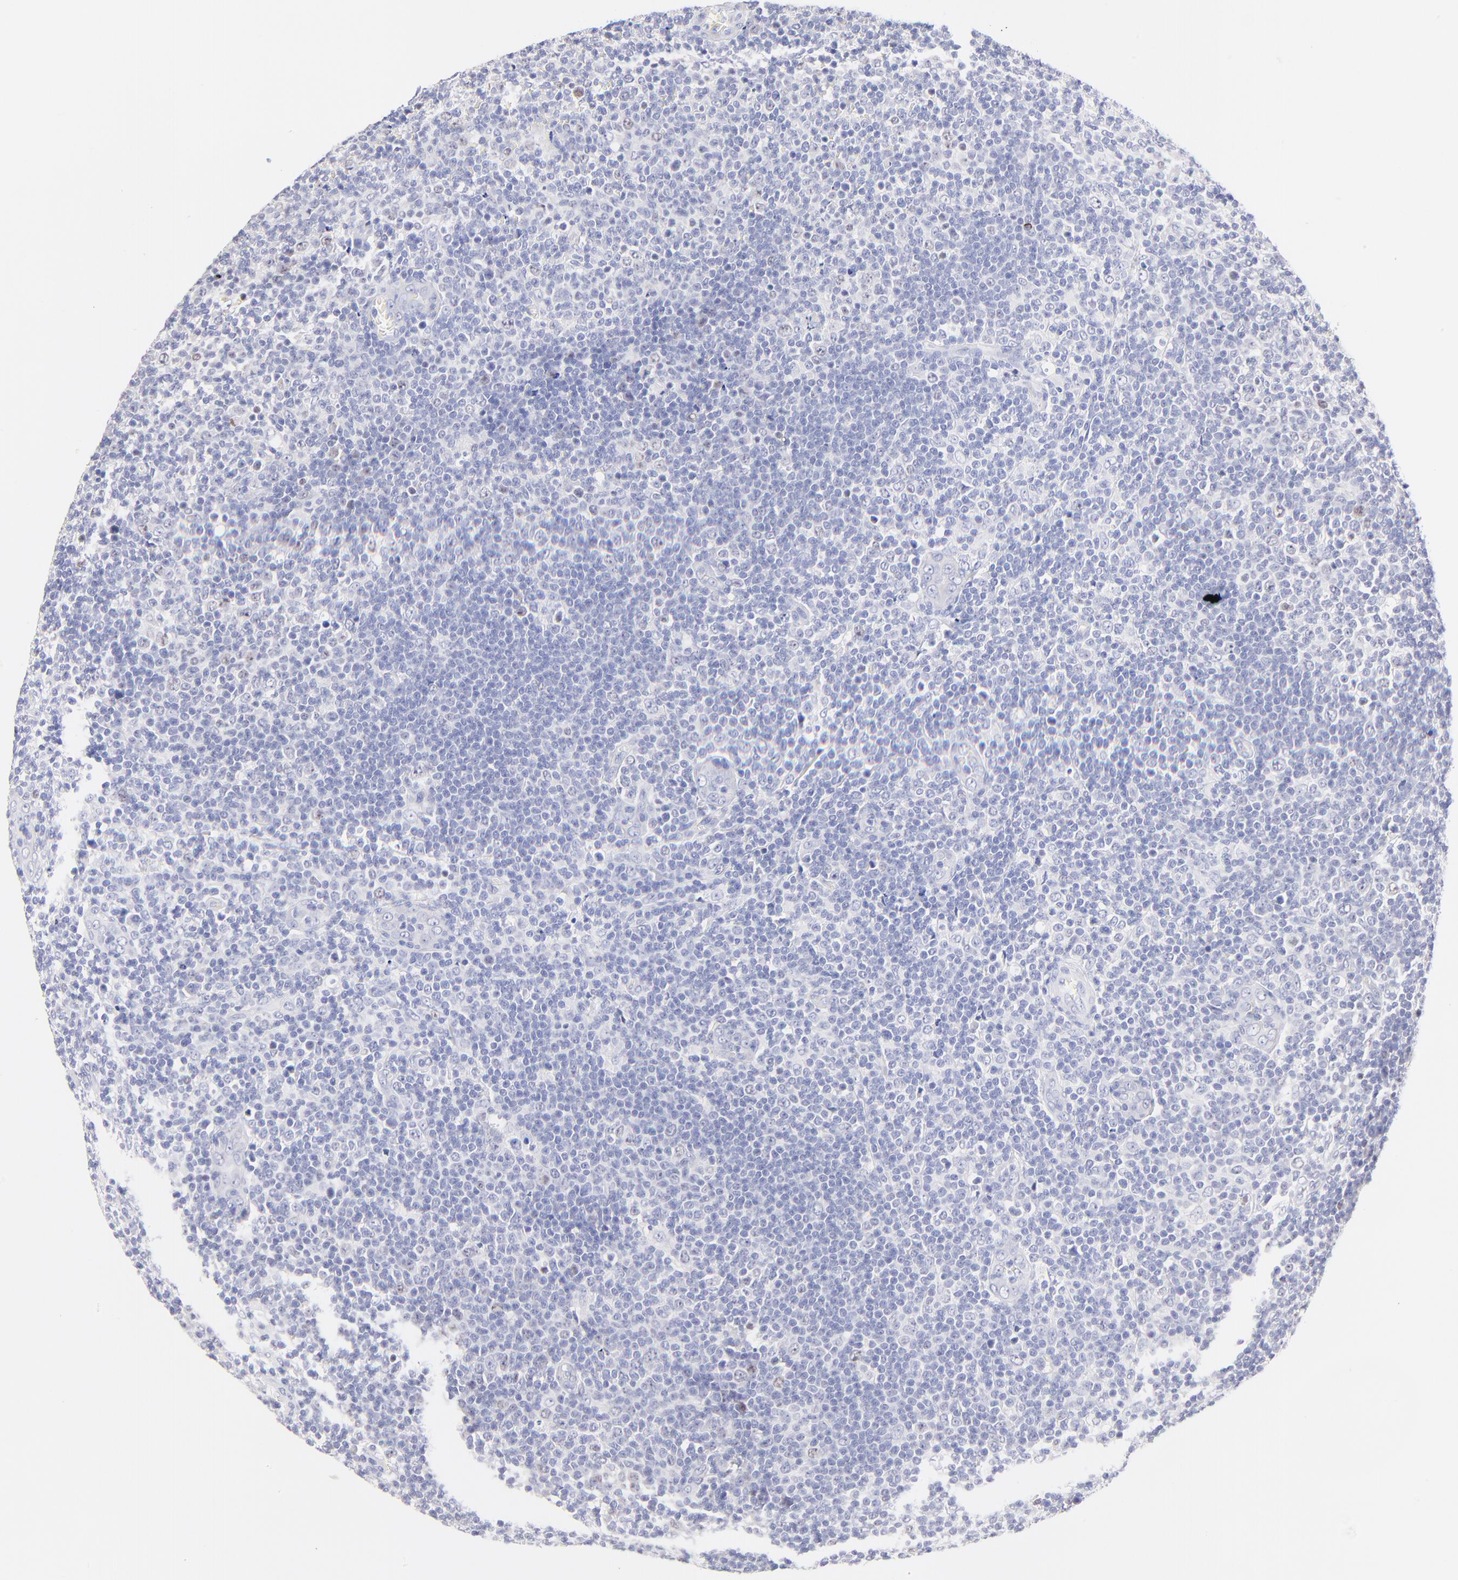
{"staining": {"intensity": "negative", "quantity": "none", "location": "none"}, "tissue": "lymphoma", "cell_type": "Tumor cells", "image_type": "cancer", "snomed": [{"axis": "morphology", "description": "Malignant lymphoma, non-Hodgkin's type, Low grade"}, {"axis": "topography", "description": "Lymph node"}], "caption": "Immunohistochemistry (IHC) photomicrograph of low-grade malignant lymphoma, non-Hodgkin's type stained for a protein (brown), which demonstrates no staining in tumor cells.", "gene": "RAB3A", "patient": {"sex": "male", "age": 74}}